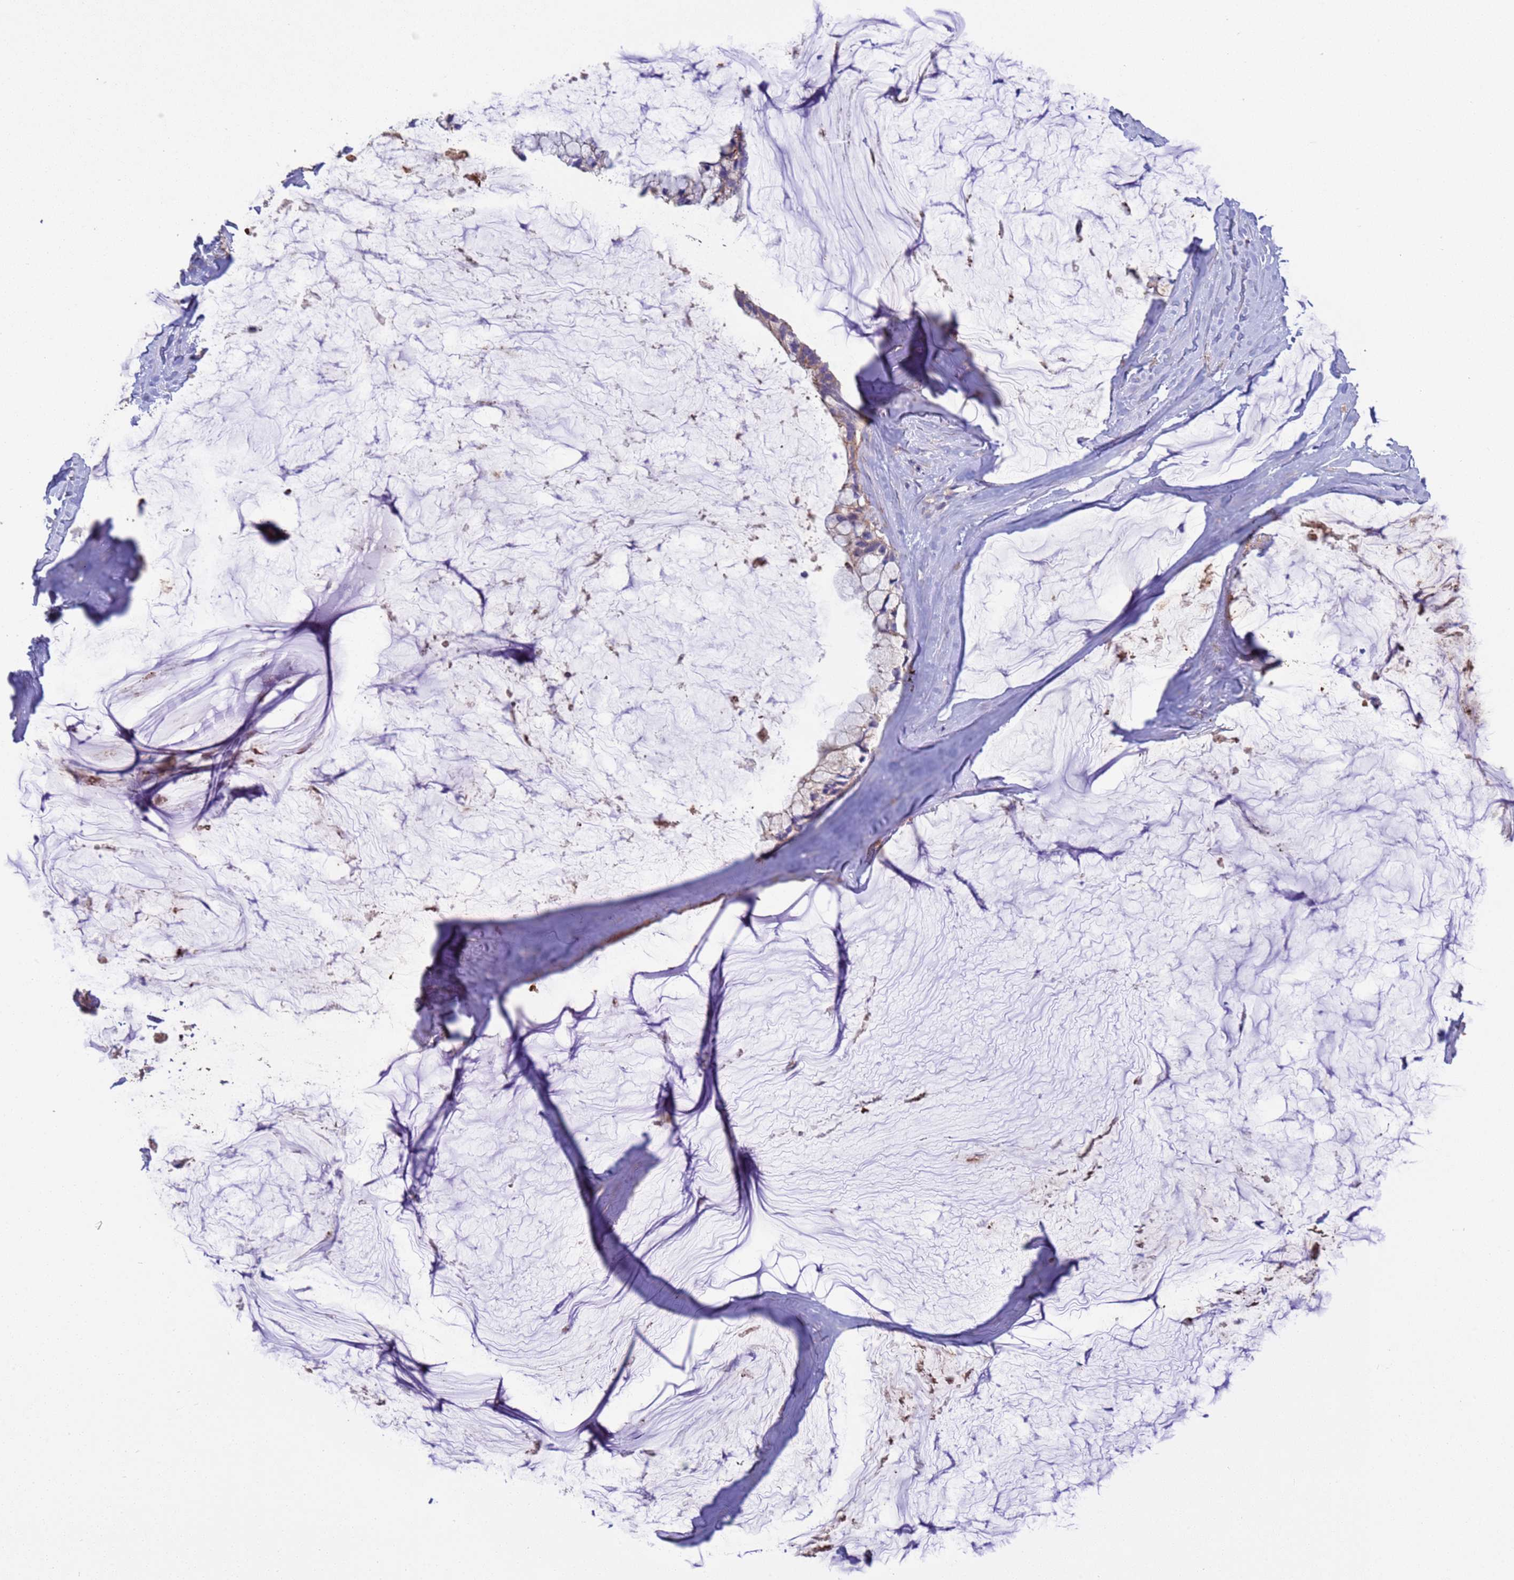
{"staining": {"intensity": "weak", "quantity": "<25%", "location": "cytoplasmic/membranous"}, "tissue": "ovarian cancer", "cell_type": "Tumor cells", "image_type": "cancer", "snomed": [{"axis": "morphology", "description": "Cystadenocarcinoma, mucinous, NOS"}, {"axis": "topography", "description": "Ovary"}], "caption": "High magnification brightfield microscopy of ovarian mucinous cystadenocarcinoma stained with DAB (brown) and counterstained with hematoxylin (blue): tumor cells show no significant expression.", "gene": "SLC9B2", "patient": {"sex": "female", "age": 39}}